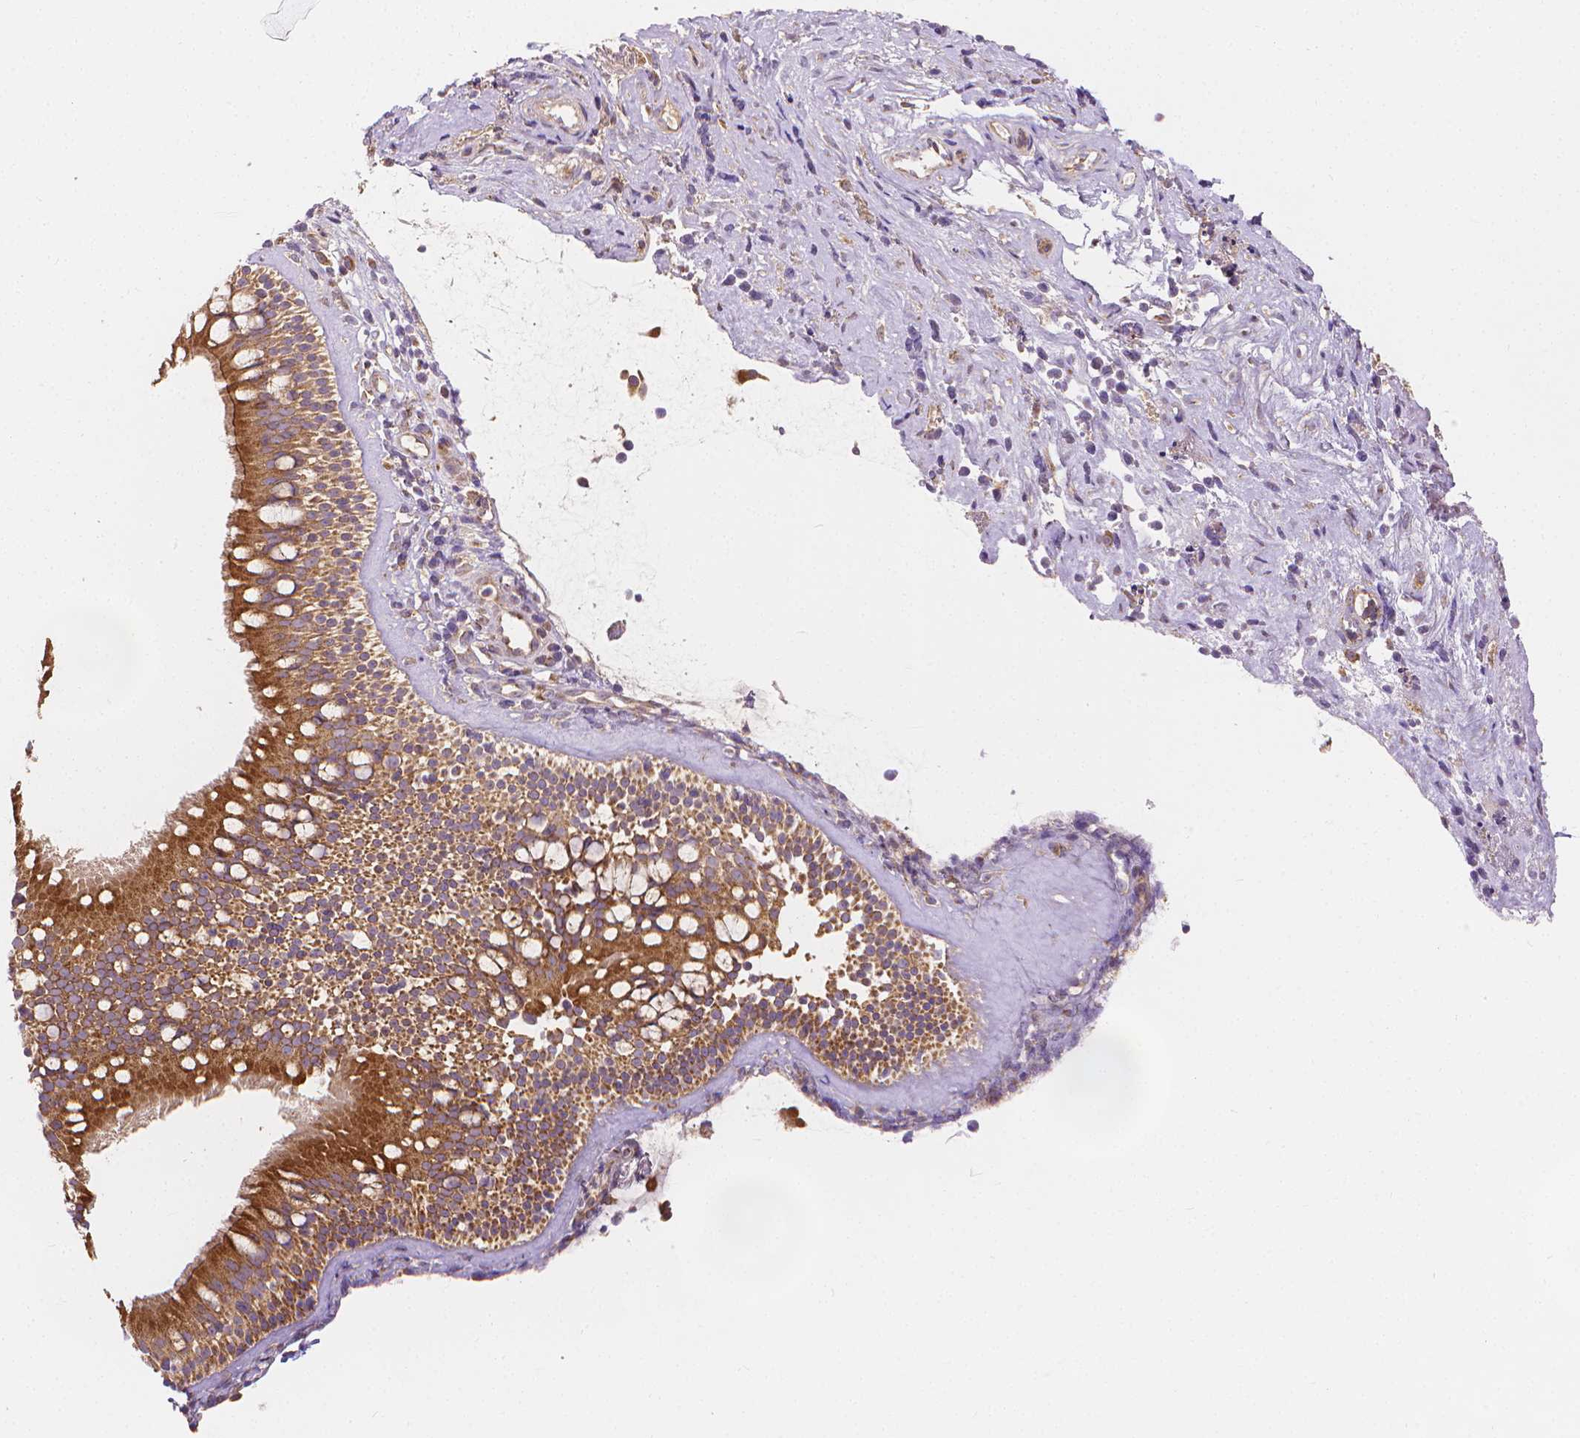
{"staining": {"intensity": "moderate", "quantity": ">75%", "location": "cytoplasmic/membranous"}, "tissue": "nasopharynx", "cell_type": "Respiratory epithelial cells", "image_type": "normal", "snomed": [{"axis": "morphology", "description": "Normal tissue, NOS"}, {"axis": "topography", "description": "Nasopharynx"}], "caption": "Nasopharynx stained with DAB (3,3'-diaminobenzidine) IHC demonstrates medium levels of moderate cytoplasmic/membranous expression in about >75% of respiratory epithelial cells.", "gene": "SNCAIP", "patient": {"sex": "male", "age": 68}}